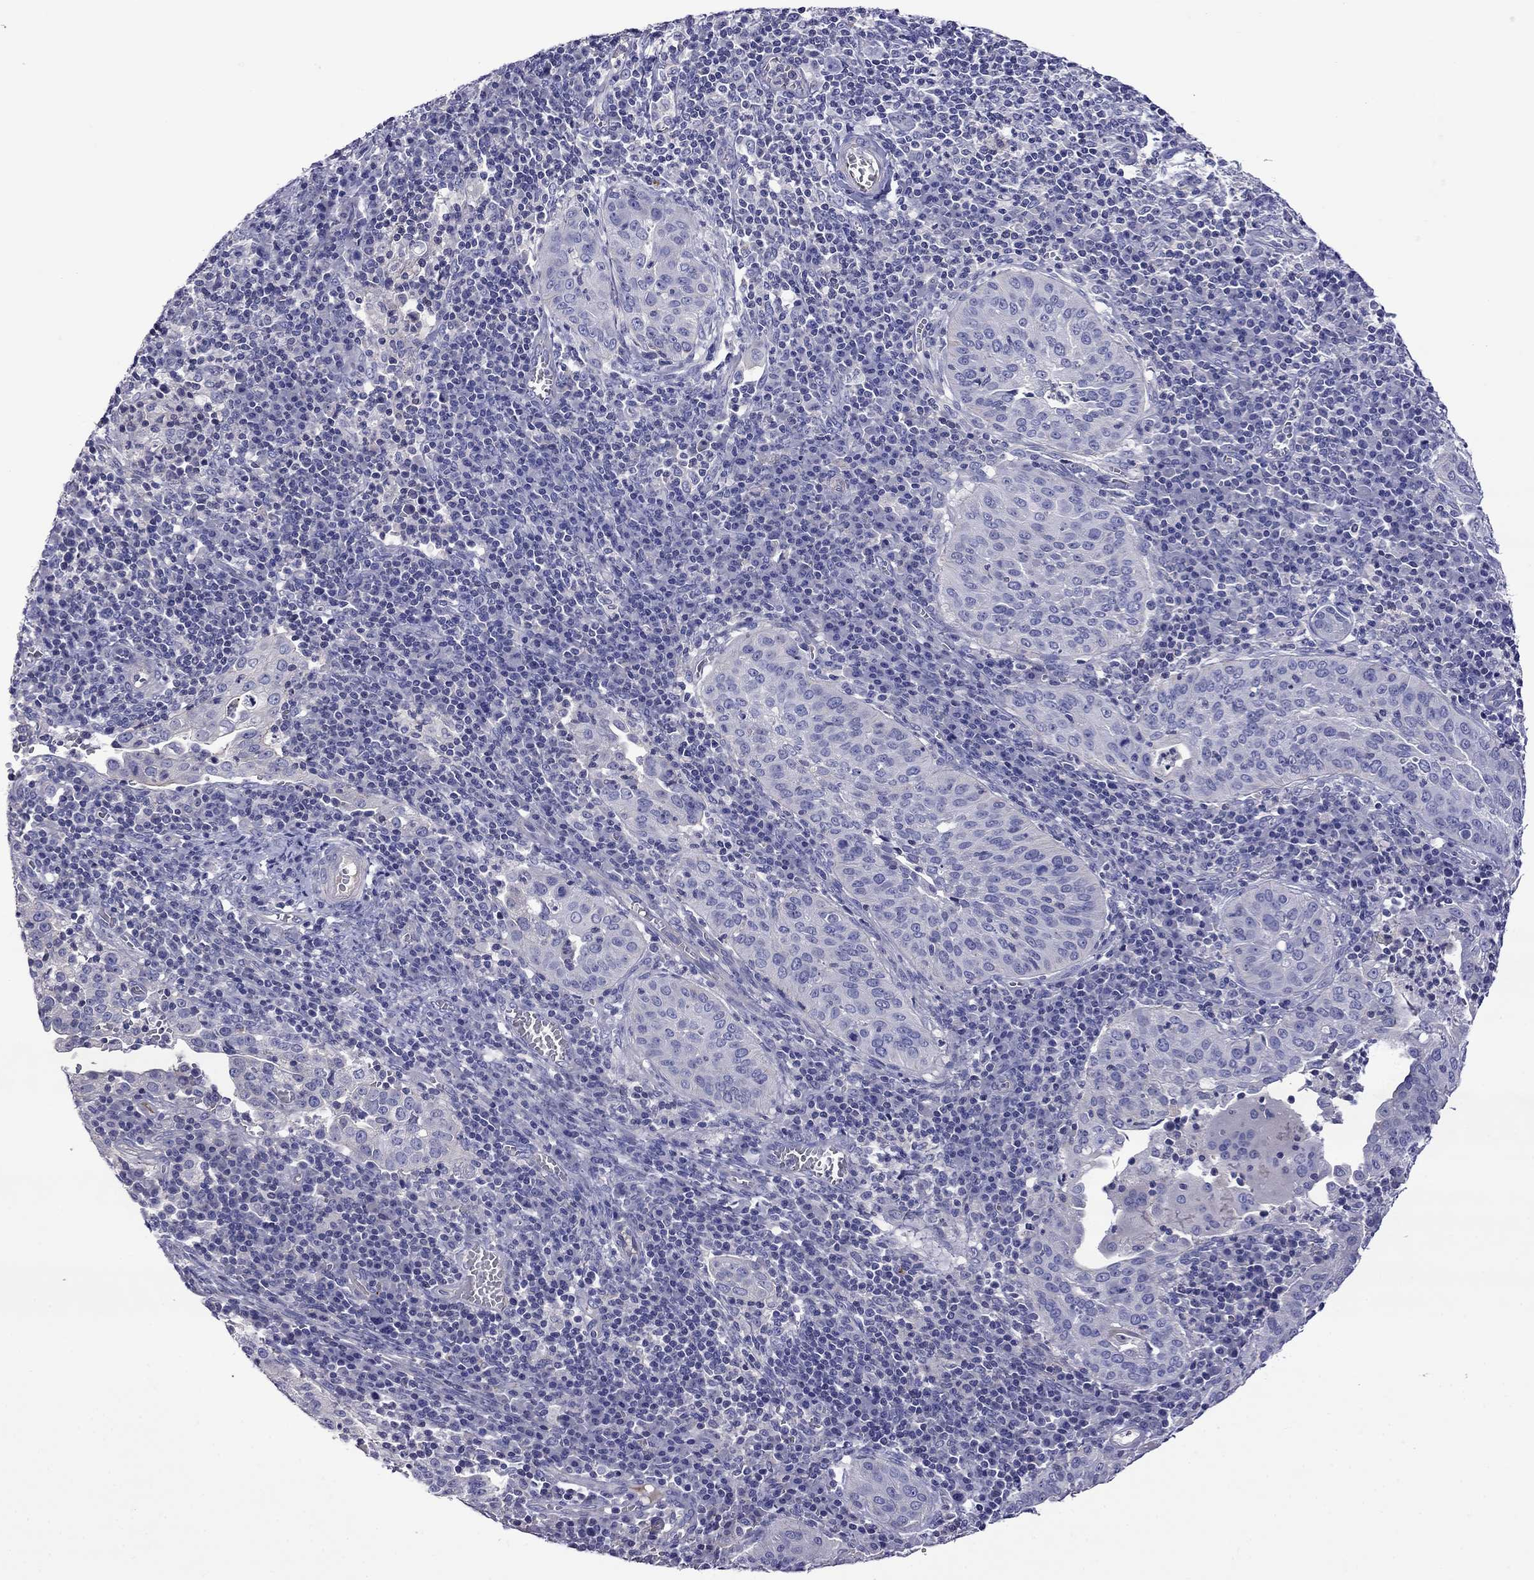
{"staining": {"intensity": "negative", "quantity": "none", "location": "none"}, "tissue": "cervical cancer", "cell_type": "Tumor cells", "image_type": "cancer", "snomed": [{"axis": "morphology", "description": "Squamous cell carcinoma, NOS"}, {"axis": "topography", "description": "Cervix"}], "caption": "Immunohistochemistry photomicrograph of neoplastic tissue: cervical cancer (squamous cell carcinoma) stained with DAB (3,3'-diaminobenzidine) displays no significant protein staining in tumor cells.", "gene": "STAR", "patient": {"sex": "female", "age": 39}}